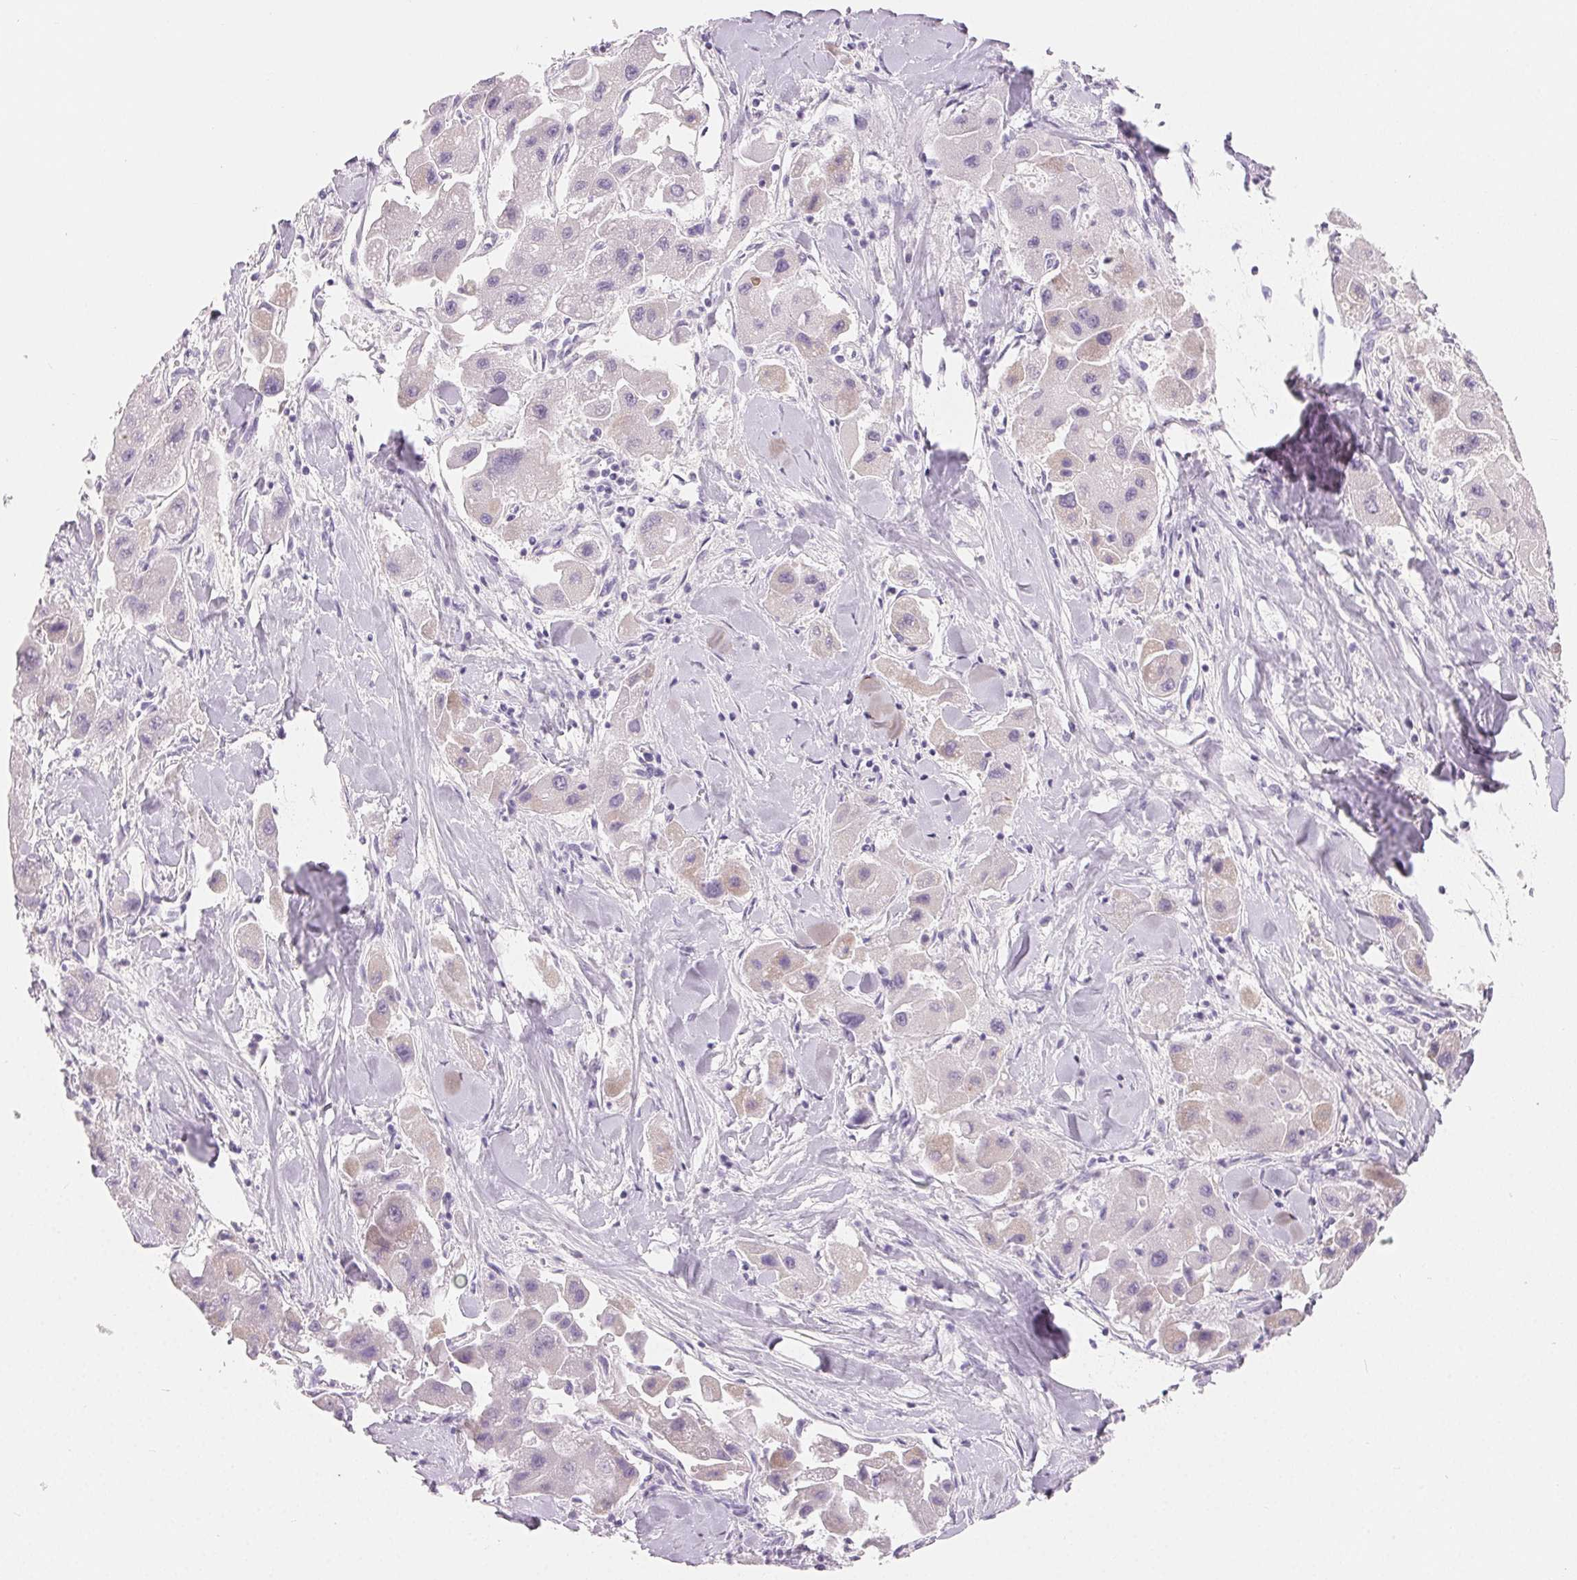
{"staining": {"intensity": "negative", "quantity": "none", "location": "none"}, "tissue": "liver cancer", "cell_type": "Tumor cells", "image_type": "cancer", "snomed": [{"axis": "morphology", "description": "Carcinoma, Hepatocellular, NOS"}, {"axis": "topography", "description": "Liver"}], "caption": "High magnification brightfield microscopy of liver cancer (hepatocellular carcinoma) stained with DAB (3,3'-diaminobenzidine) (brown) and counterstained with hematoxylin (blue): tumor cells show no significant positivity.", "gene": "SPACA5B", "patient": {"sex": "male", "age": 24}}